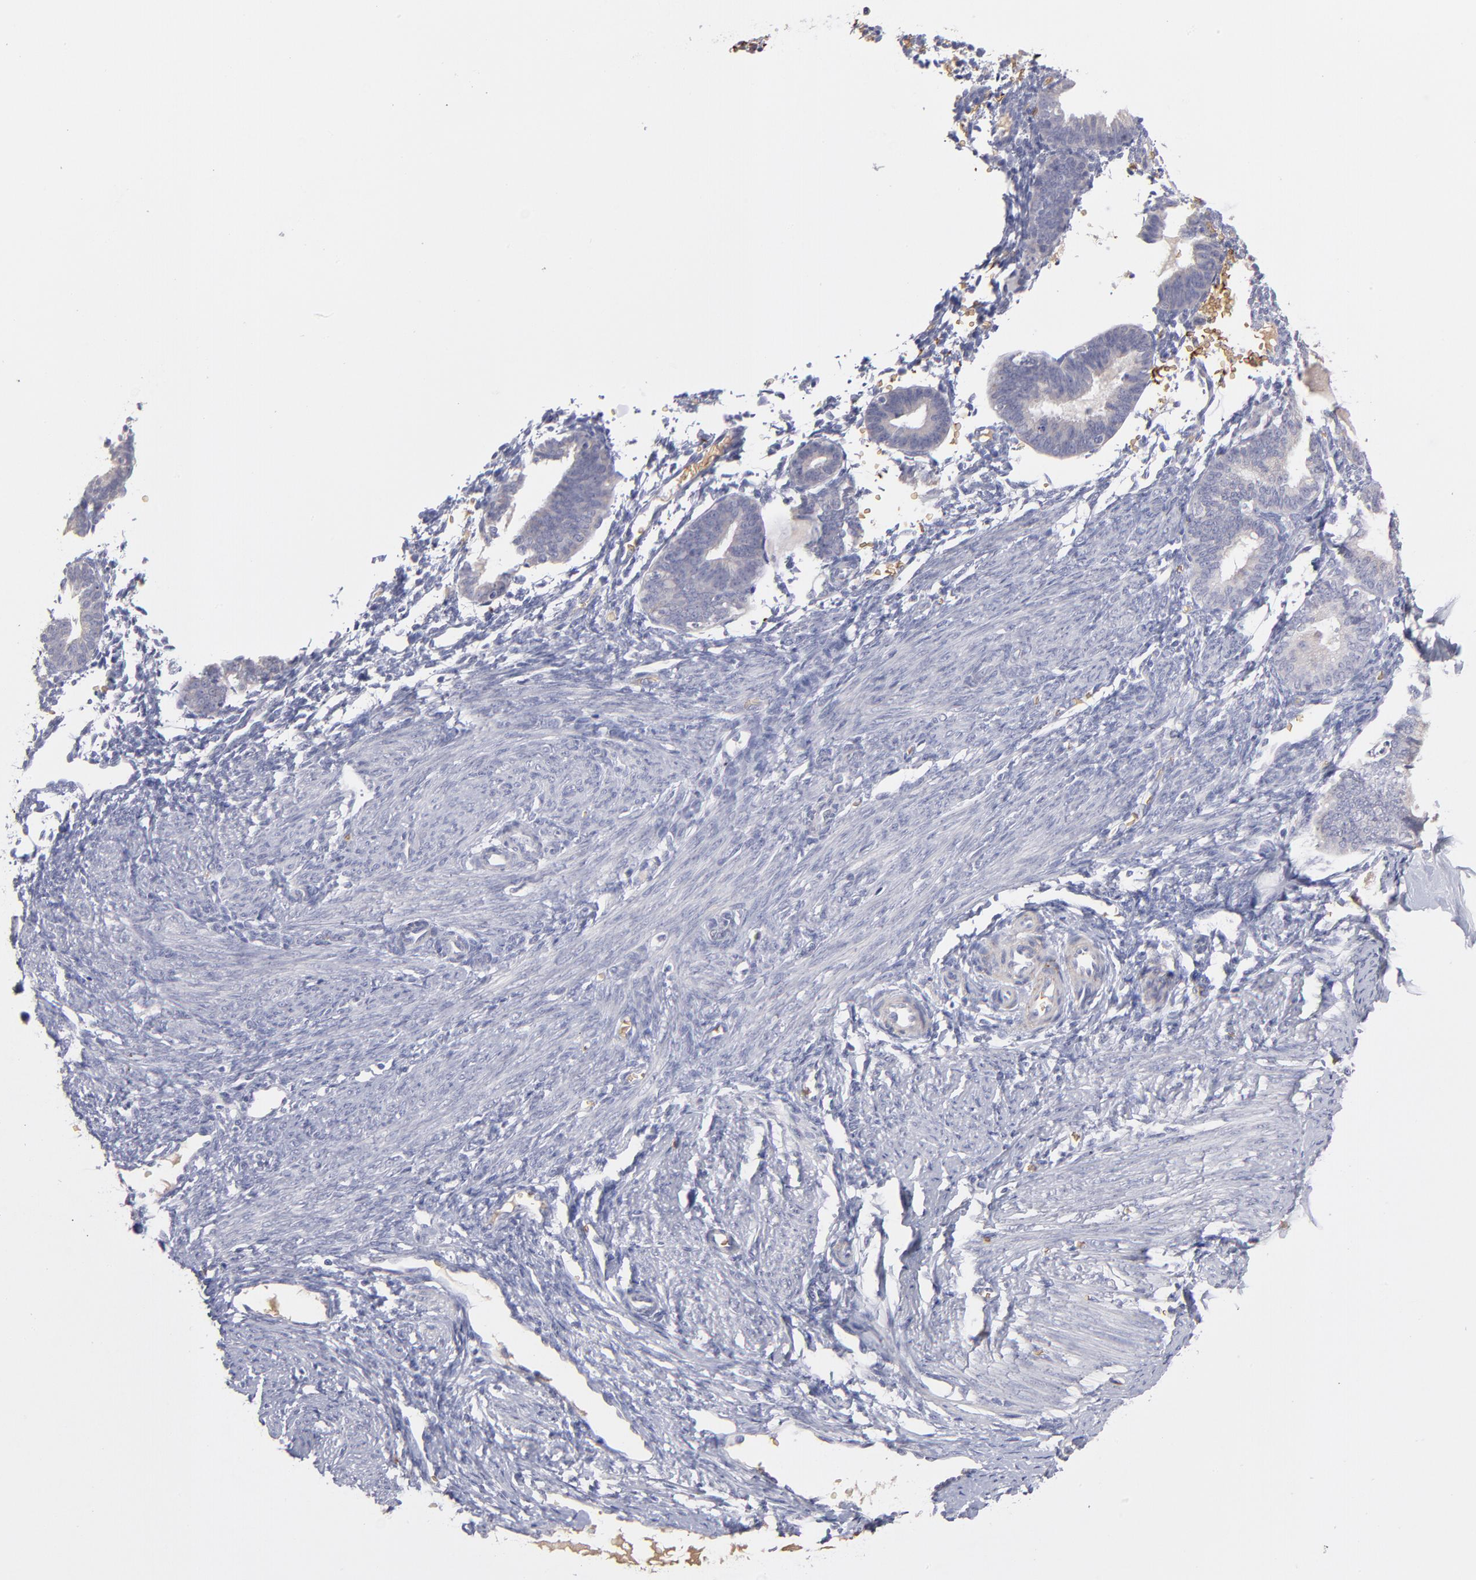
{"staining": {"intensity": "negative", "quantity": "none", "location": "none"}, "tissue": "endometrium", "cell_type": "Cells in endometrial stroma", "image_type": "normal", "snomed": [{"axis": "morphology", "description": "Normal tissue, NOS"}, {"axis": "topography", "description": "Endometrium"}], "caption": "Endometrium stained for a protein using immunohistochemistry (IHC) exhibits no staining cells in endometrial stroma.", "gene": "F13B", "patient": {"sex": "female", "age": 61}}